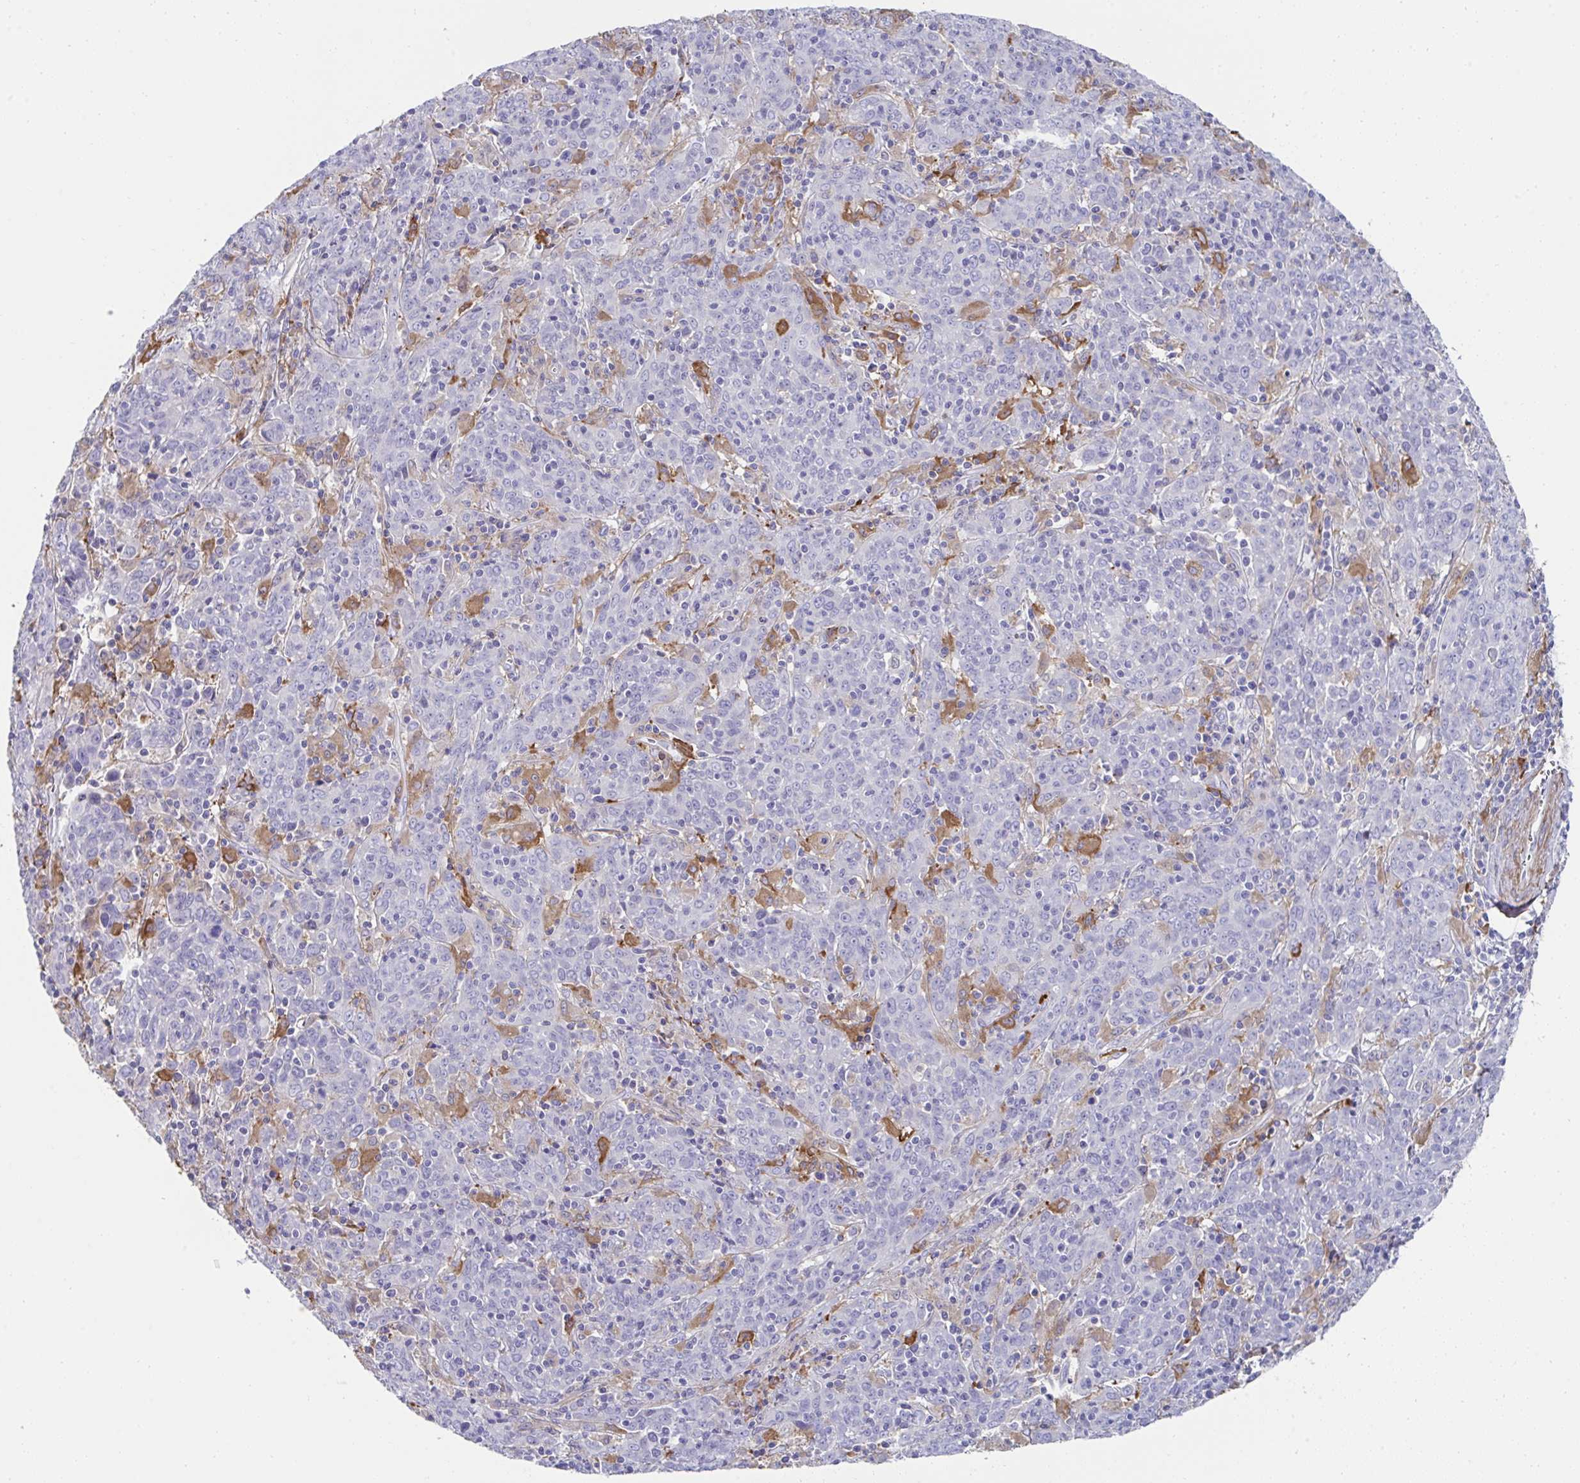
{"staining": {"intensity": "negative", "quantity": "none", "location": "none"}, "tissue": "cervical cancer", "cell_type": "Tumor cells", "image_type": "cancer", "snomed": [{"axis": "morphology", "description": "Squamous cell carcinoma, NOS"}, {"axis": "topography", "description": "Cervix"}], "caption": "This is an immunohistochemistry image of human squamous cell carcinoma (cervical). There is no expression in tumor cells.", "gene": "FBXL13", "patient": {"sex": "female", "age": 67}}